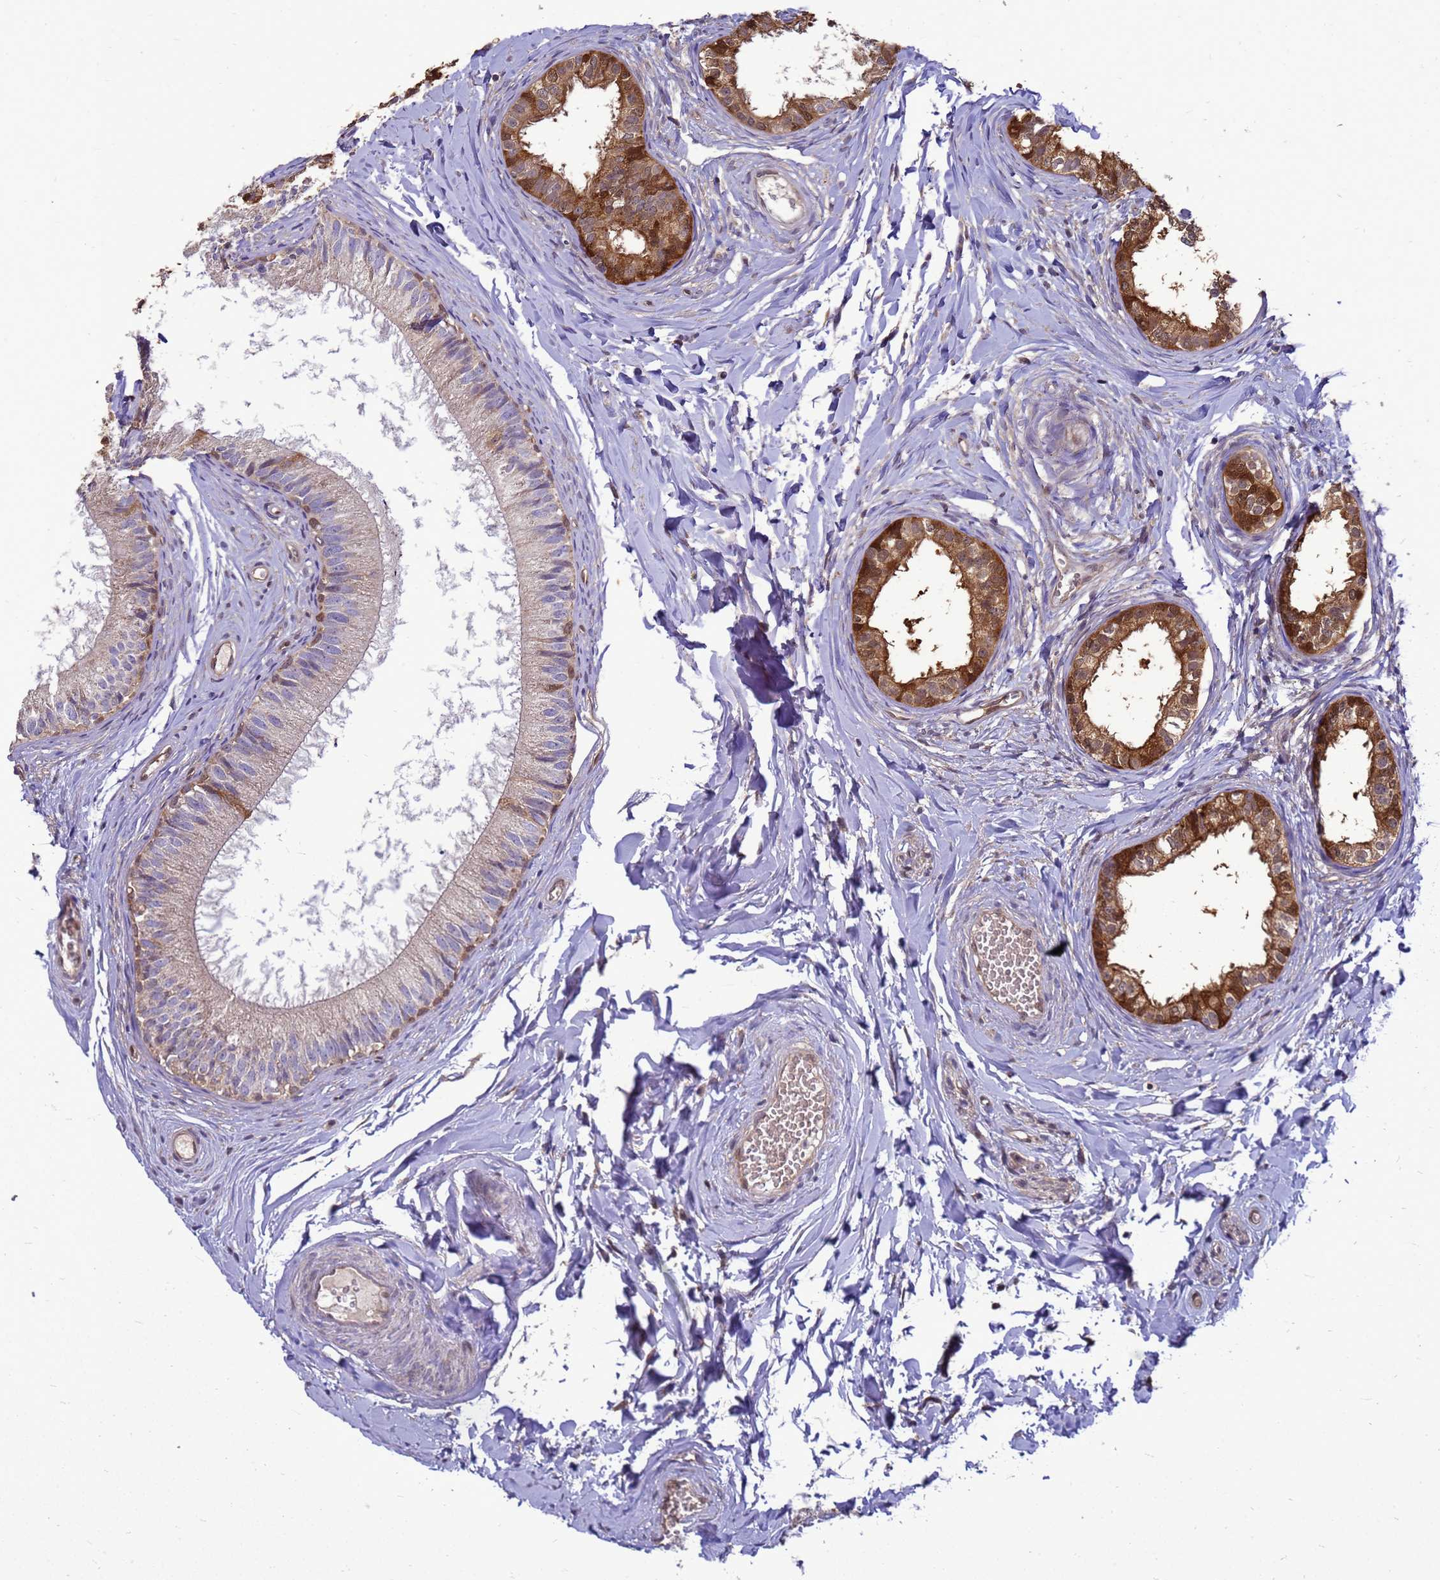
{"staining": {"intensity": "strong", "quantity": "25%-75%", "location": "cytoplasmic/membranous,nuclear"}, "tissue": "epididymis", "cell_type": "Glandular cells", "image_type": "normal", "snomed": [{"axis": "morphology", "description": "Normal tissue, NOS"}, {"axis": "topography", "description": "Epididymis"}], "caption": "Protein expression analysis of benign epididymis reveals strong cytoplasmic/membranous,nuclear positivity in approximately 25%-75% of glandular cells.", "gene": "EIF4EBP3", "patient": {"sex": "male", "age": 34}}